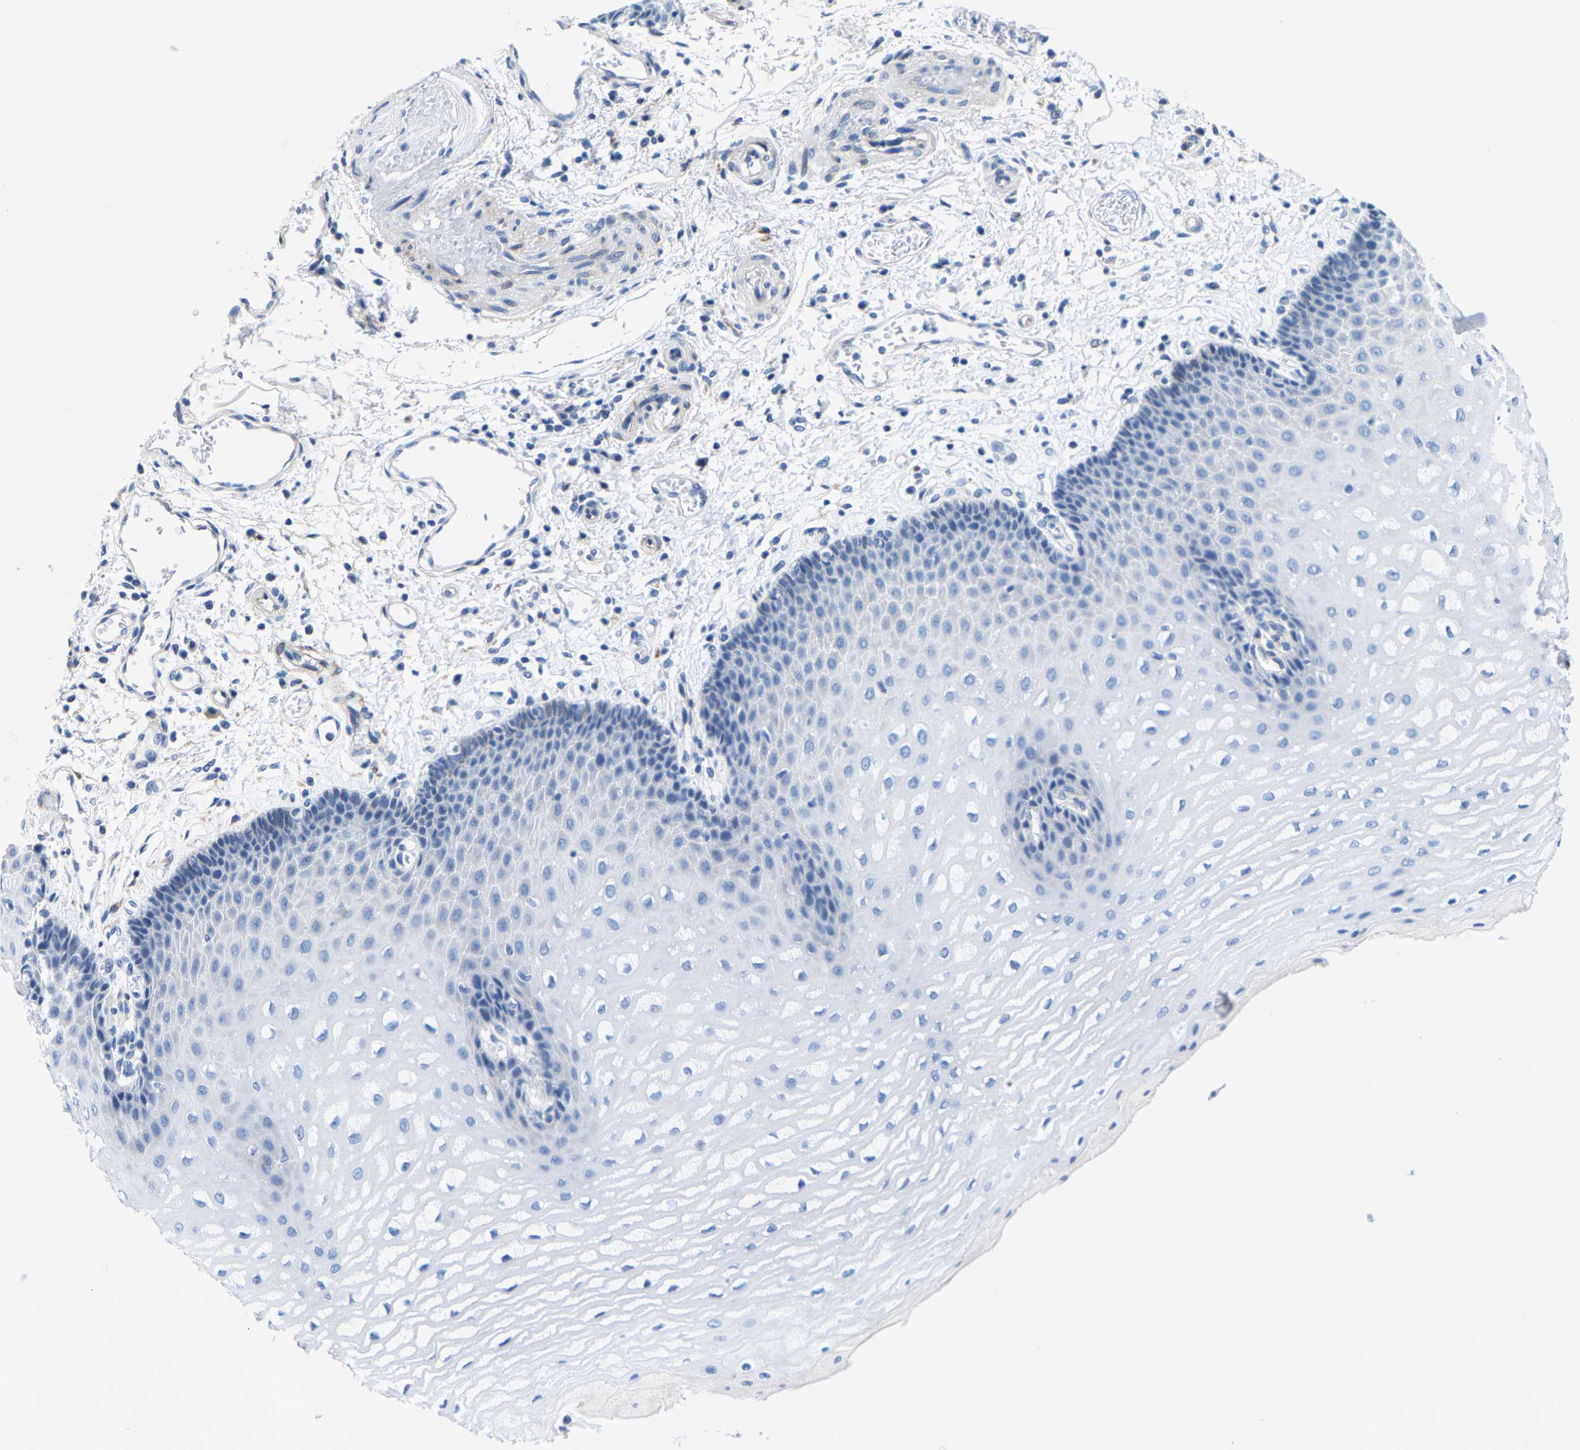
{"staining": {"intensity": "negative", "quantity": "none", "location": "none"}, "tissue": "esophagus", "cell_type": "Squamous epithelial cells", "image_type": "normal", "snomed": [{"axis": "morphology", "description": "Normal tissue, NOS"}, {"axis": "topography", "description": "Esophagus"}], "caption": "Squamous epithelial cells are negative for protein expression in normal human esophagus. (DAB immunohistochemistry (IHC) with hematoxylin counter stain).", "gene": "DSCAM", "patient": {"sex": "male", "age": 54}}